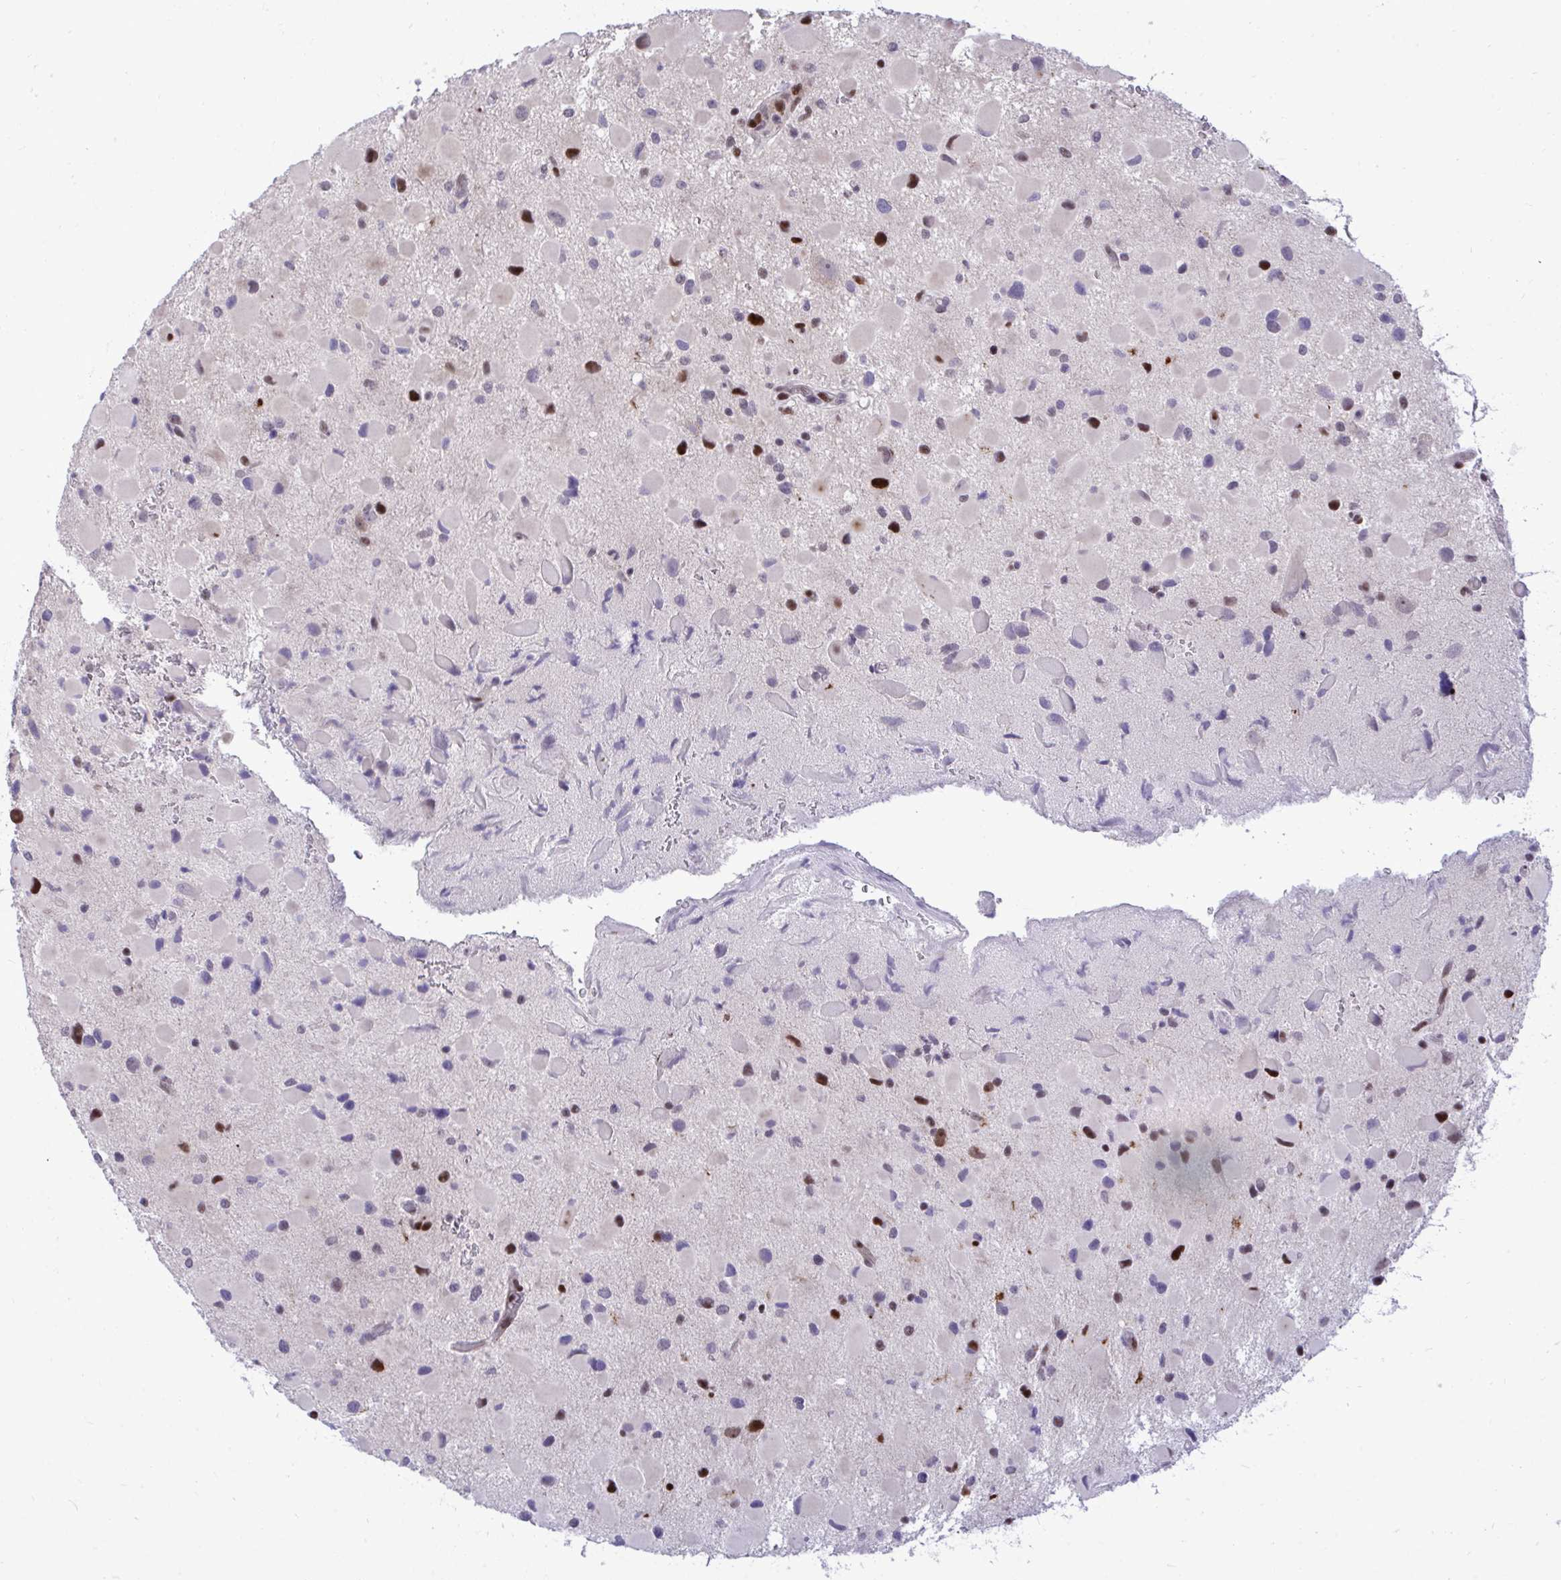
{"staining": {"intensity": "strong", "quantity": "<25%", "location": "nuclear"}, "tissue": "glioma", "cell_type": "Tumor cells", "image_type": "cancer", "snomed": [{"axis": "morphology", "description": "Glioma, malignant, Low grade"}, {"axis": "topography", "description": "Brain"}], "caption": "Strong nuclear expression for a protein is appreciated in approximately <25% of tumor cells of low-grade glioma (malignant) using immunohistochemistry (IHC).", "gene": "C14orf39", "patient": {"sex": "female", "age": 32}}